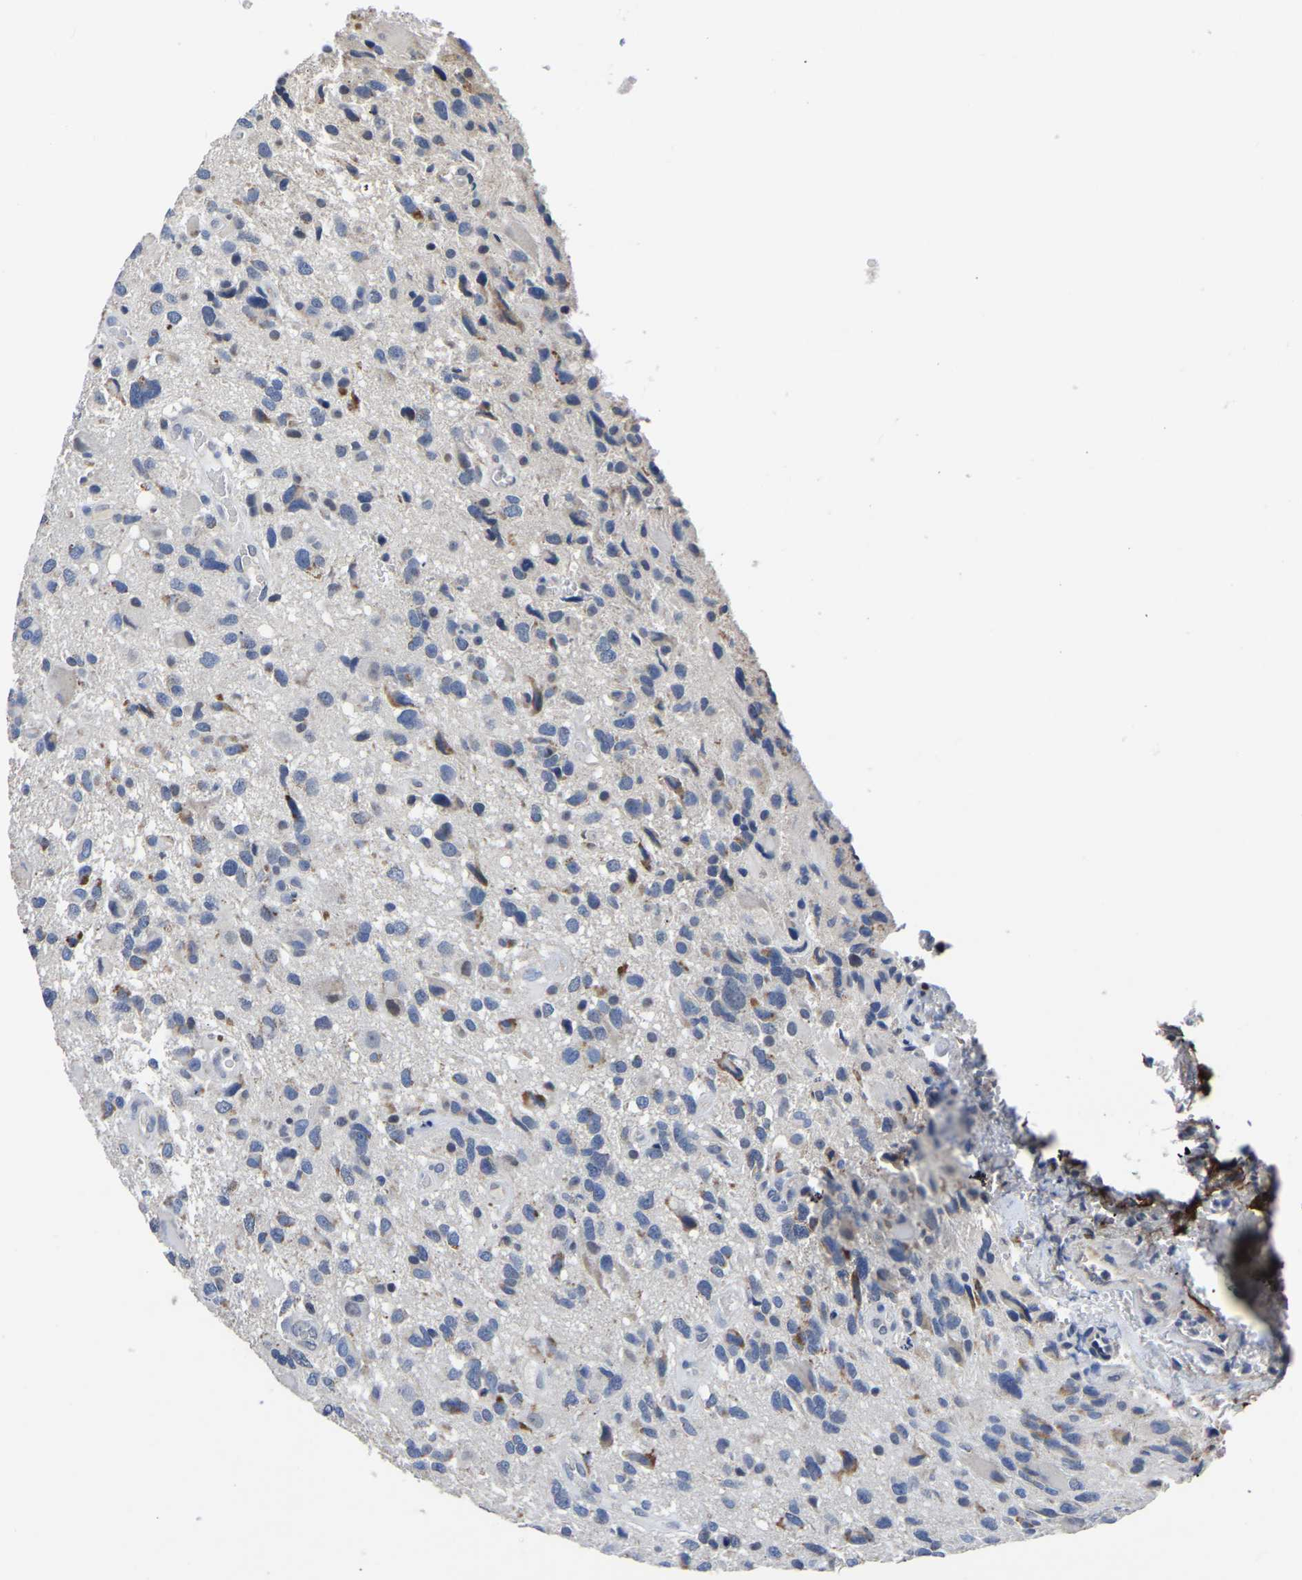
{"staining": {"intensity": "moderate", "quantity": "<25%", "location": "cytoplasmic/membranous"}, "tissue": "glioma", "cell_type": "Tumor cells", "image_type": "cancer", "snomed": [{"axis": "morphology", "description": "Glioma, malignant, High grade"}, {"axis": "topography", "description": "Brain"}], "caption": "High-grade glioma (malignant) stained for a protein shows moderate cytoplasmic/membranous positivity in tumor cells.", "gene": "FGD5", "patient": {"sex": "male", "age": 33}}